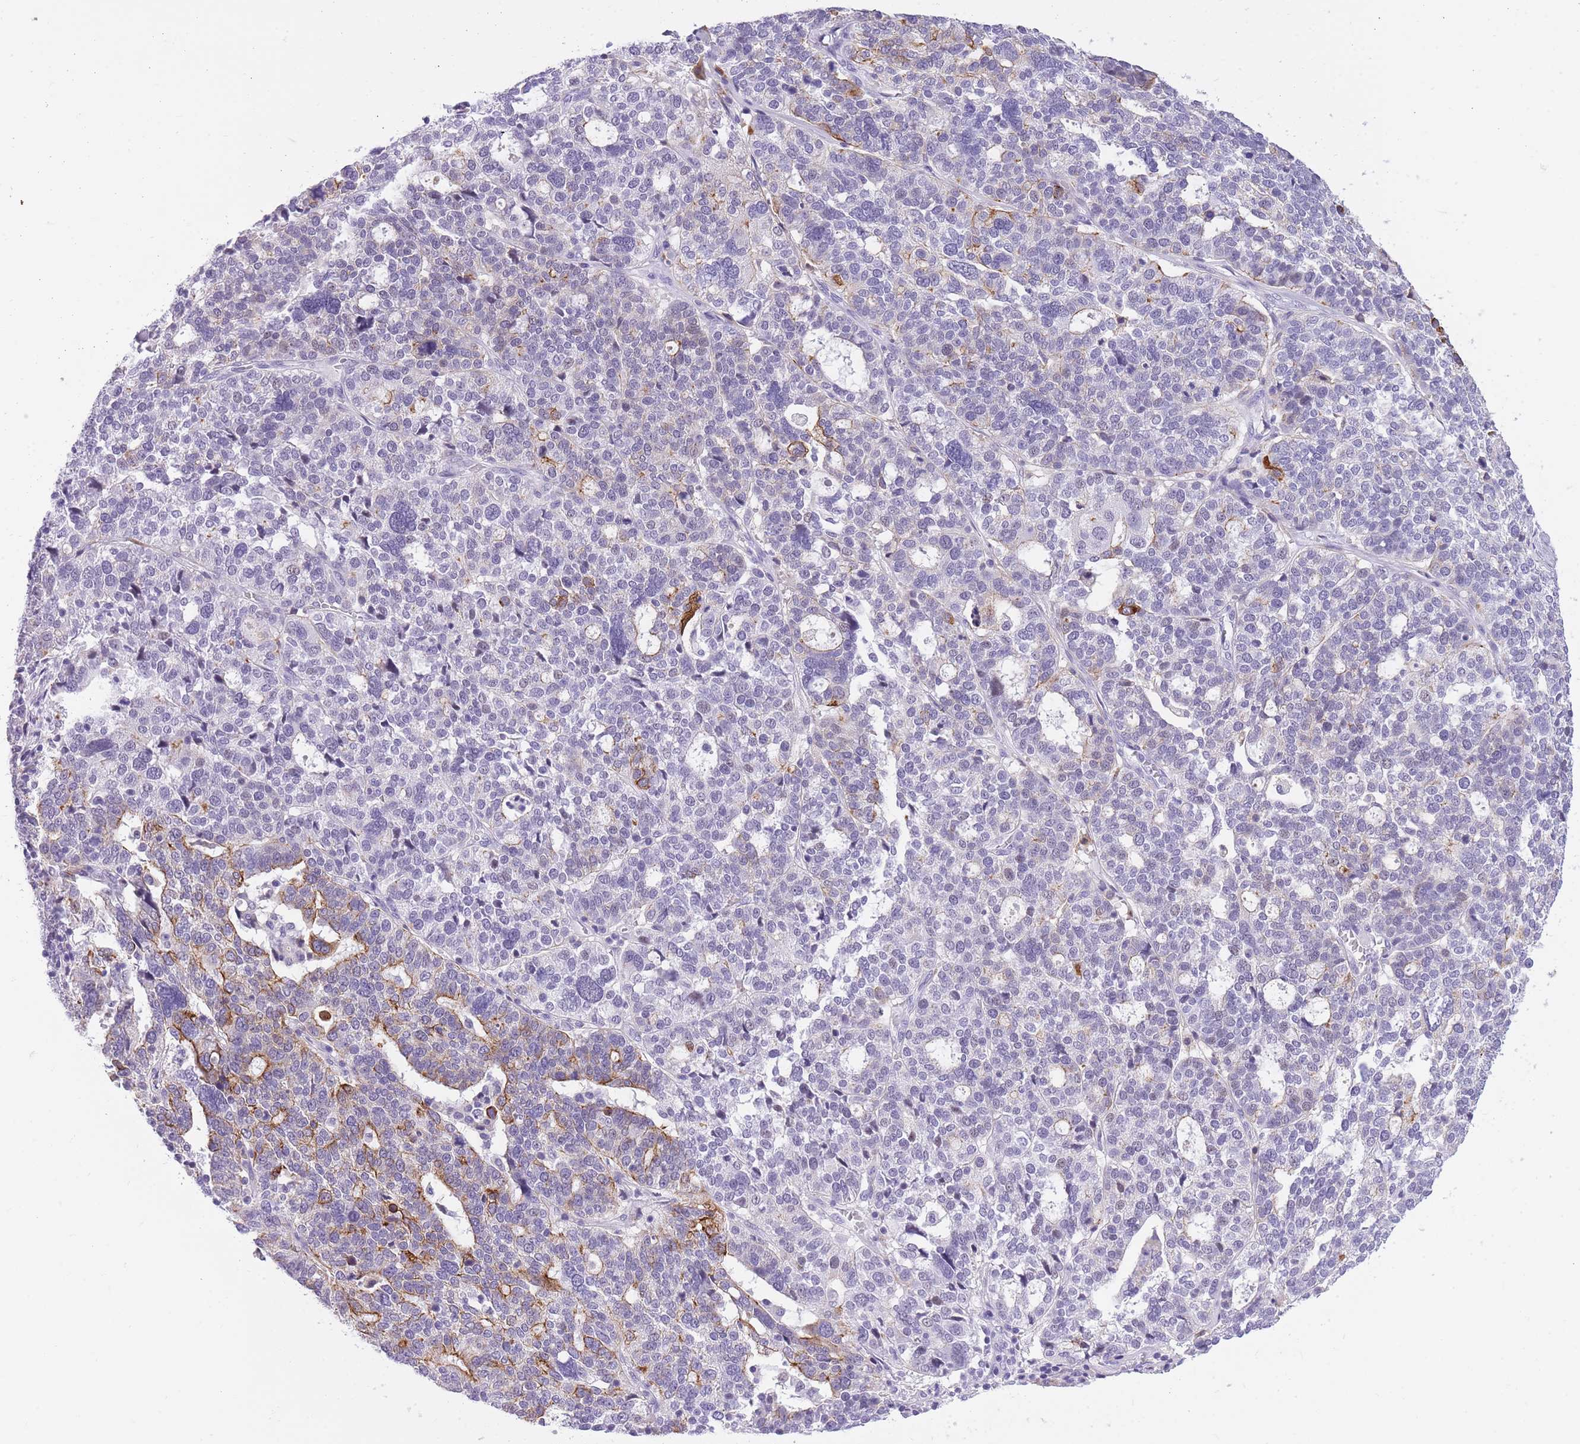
{"staining": {"intensity": "strong", "quantity": "<25%", "location": "cytoplasmic/membranous"}, "tissue": "ovarian cancer", "cell_type": "Tumor cells", "image_type": "cancer", "snomed": [{"axis": "morphology", "description": "Cystadenocarcinoma, serous, NOS"}, {"axis": "topography", "description": "Ovary"}], "caption": "Tumor cells demonstrate medium levels of strong cytoplasmic/membranous expression in approximately <25% of cells in ovarian cancer (serous cystadenocarcinoma). Ihc stains the protein in brown and the nuclei are stained blue.", "gene": "RADX", "patient": {"sex": "female", "age": 59}}